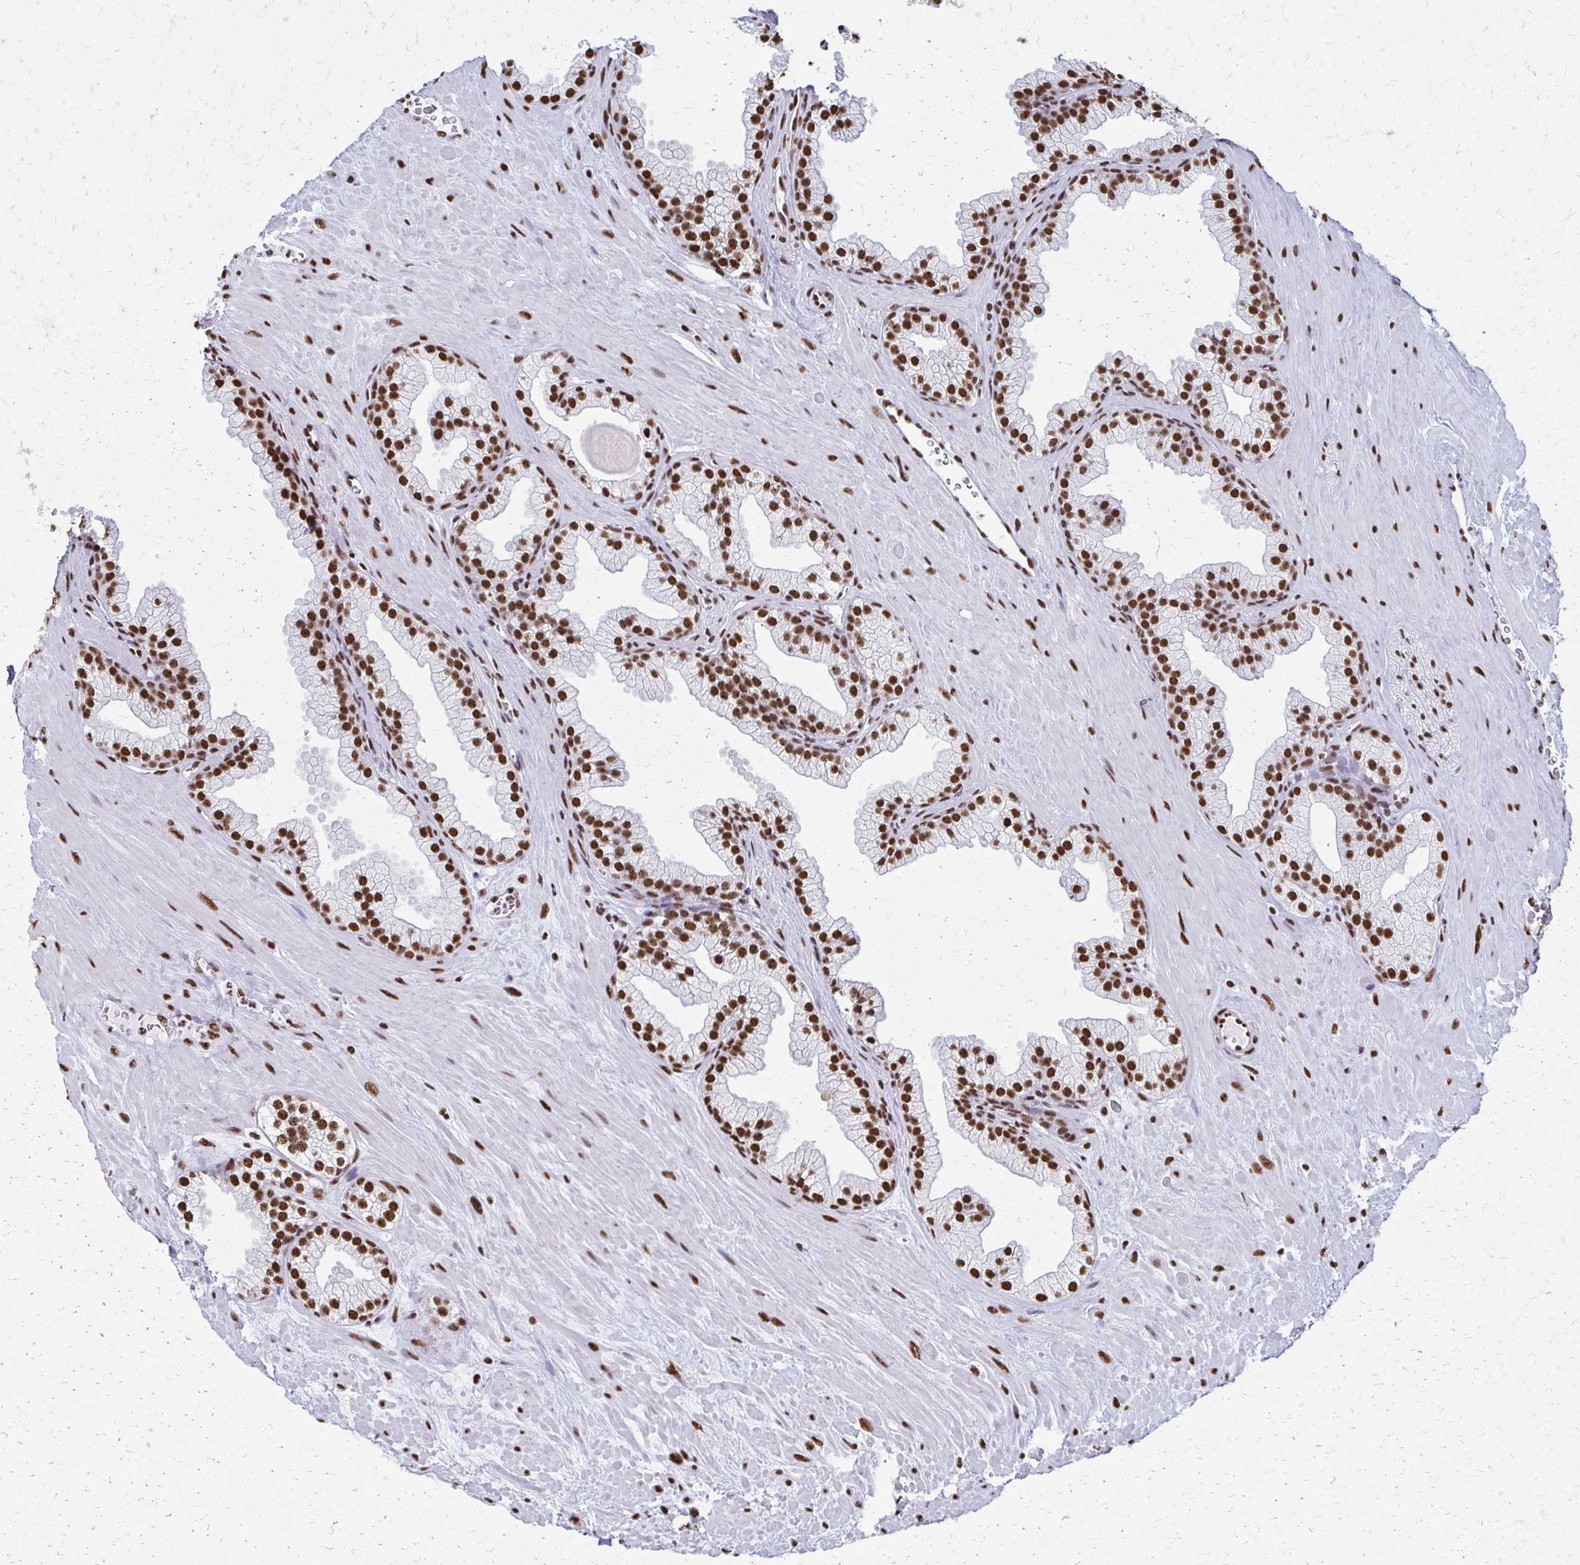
{"staining": {"intensity": "strong", "quantity": ">75%", "location": "nuclear"}, "tissue": "prostate", "cell_type": "Glandular cells", "image_type": "normal", "snomed": [{"axis": "morphology", "description": "Normal tissue, NOS"}, {"axis": "topography", "description": "Prostate"}, {"axis": "topography", "description": "Peripheral nerve tissue"}], "caption": "Immunohistochemistry (IHC) image of unremarkable prostate stained for a protein (brown), which demonstrates high levels of strong nuclear staining in approximately >75% of glandular cells.", "gene": "NONO", "patient": {"sex": "male", "age": 61}}